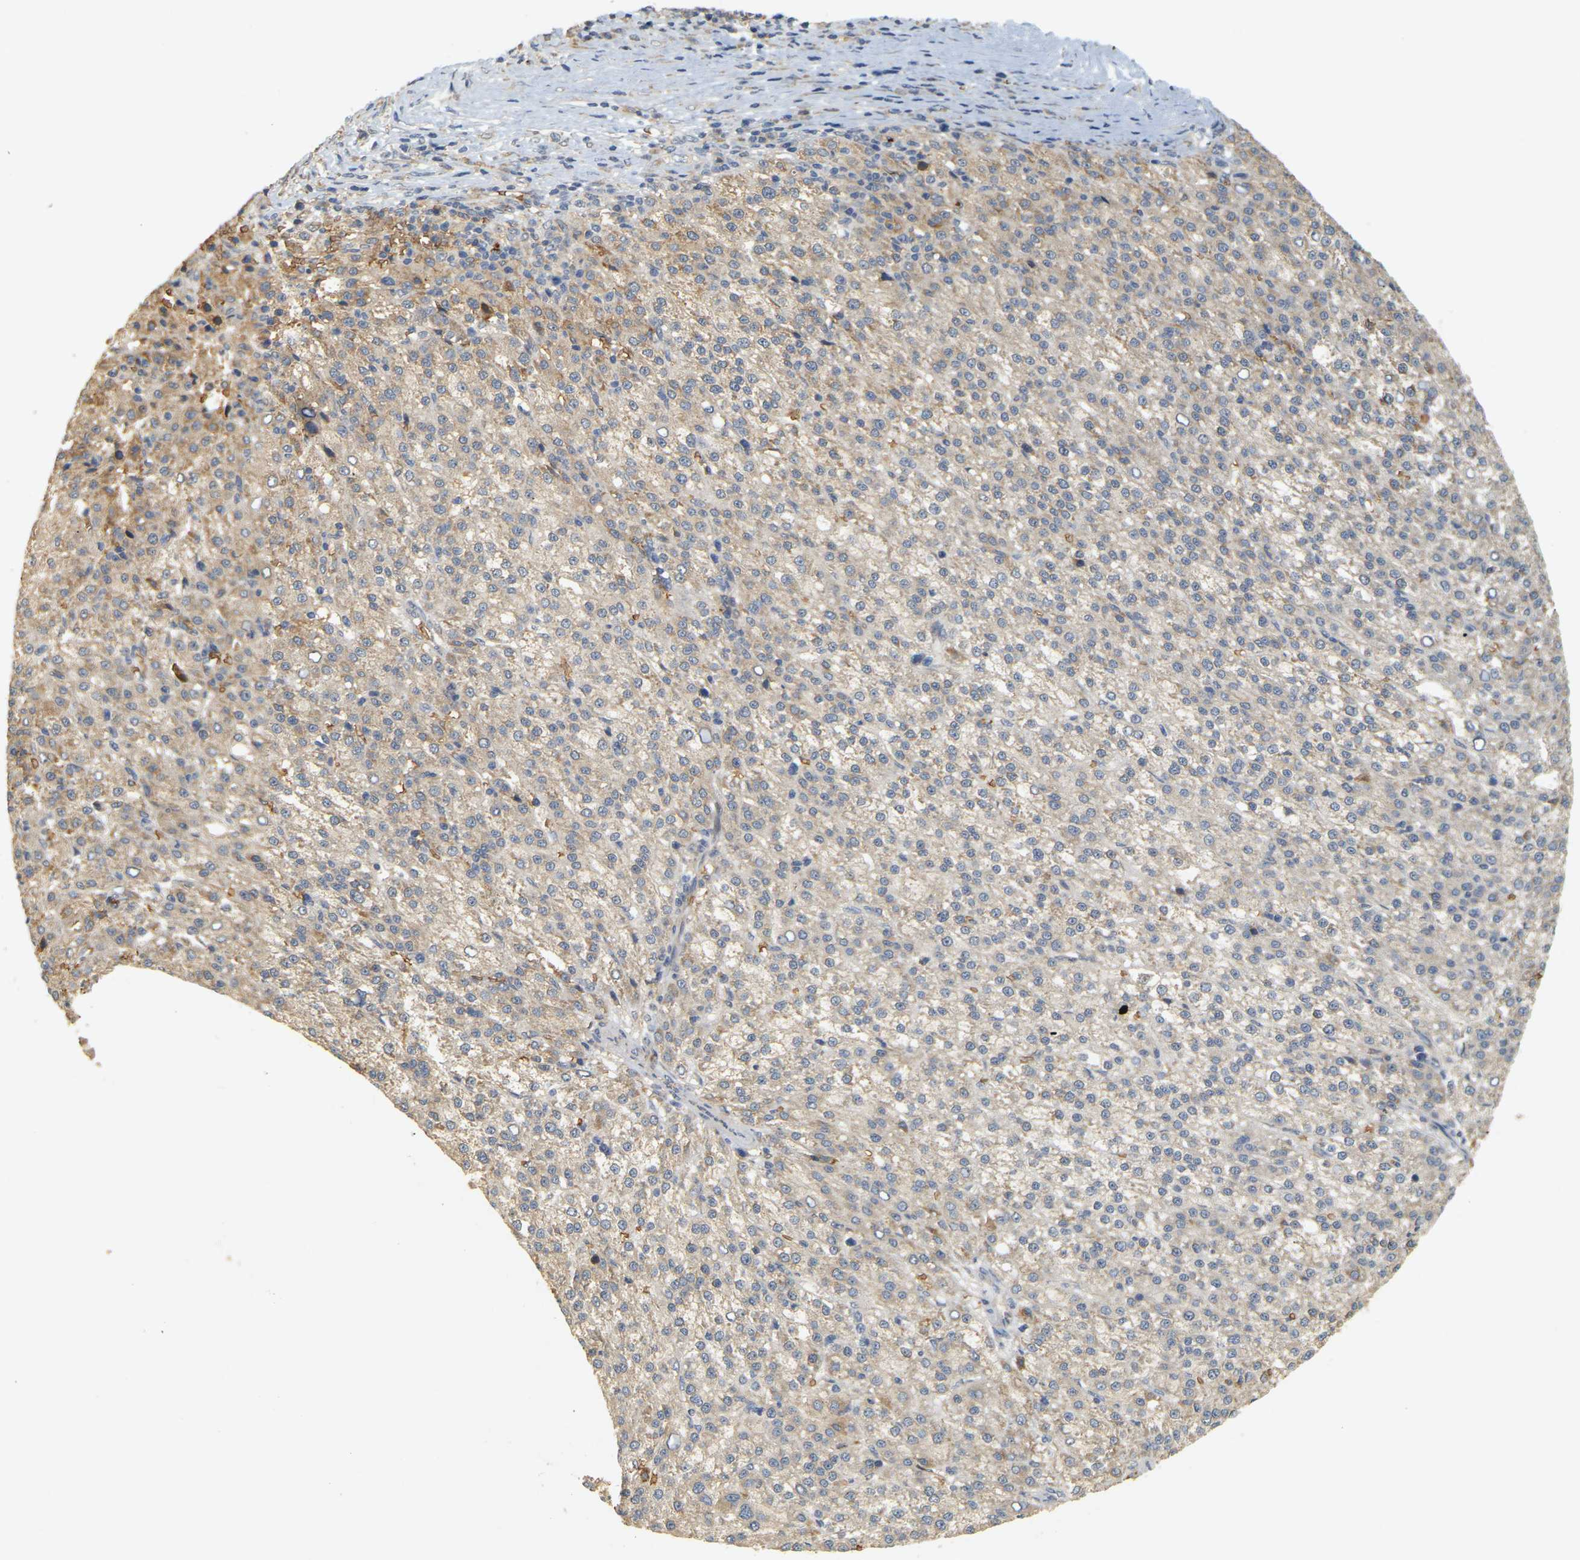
{"staining": {"intensity": "weak", "quantity": "<25%", "location": "cytoplasmic/membranous"}, "tissue": "liver cancer", "cell_type": "Tumor cells", "image_type": "cancer", "snomed": [{"axis": "morphology", "description": "Carcinoma, Hepatocellular, NOS"}, {"axis": "topography", "description": "Liver"}], "caption": "IHC of human liver cancer demonstrates no expression in tumor cells.", "gene": "MEGF9", "patient": {"sex": "female", "age": 58}}